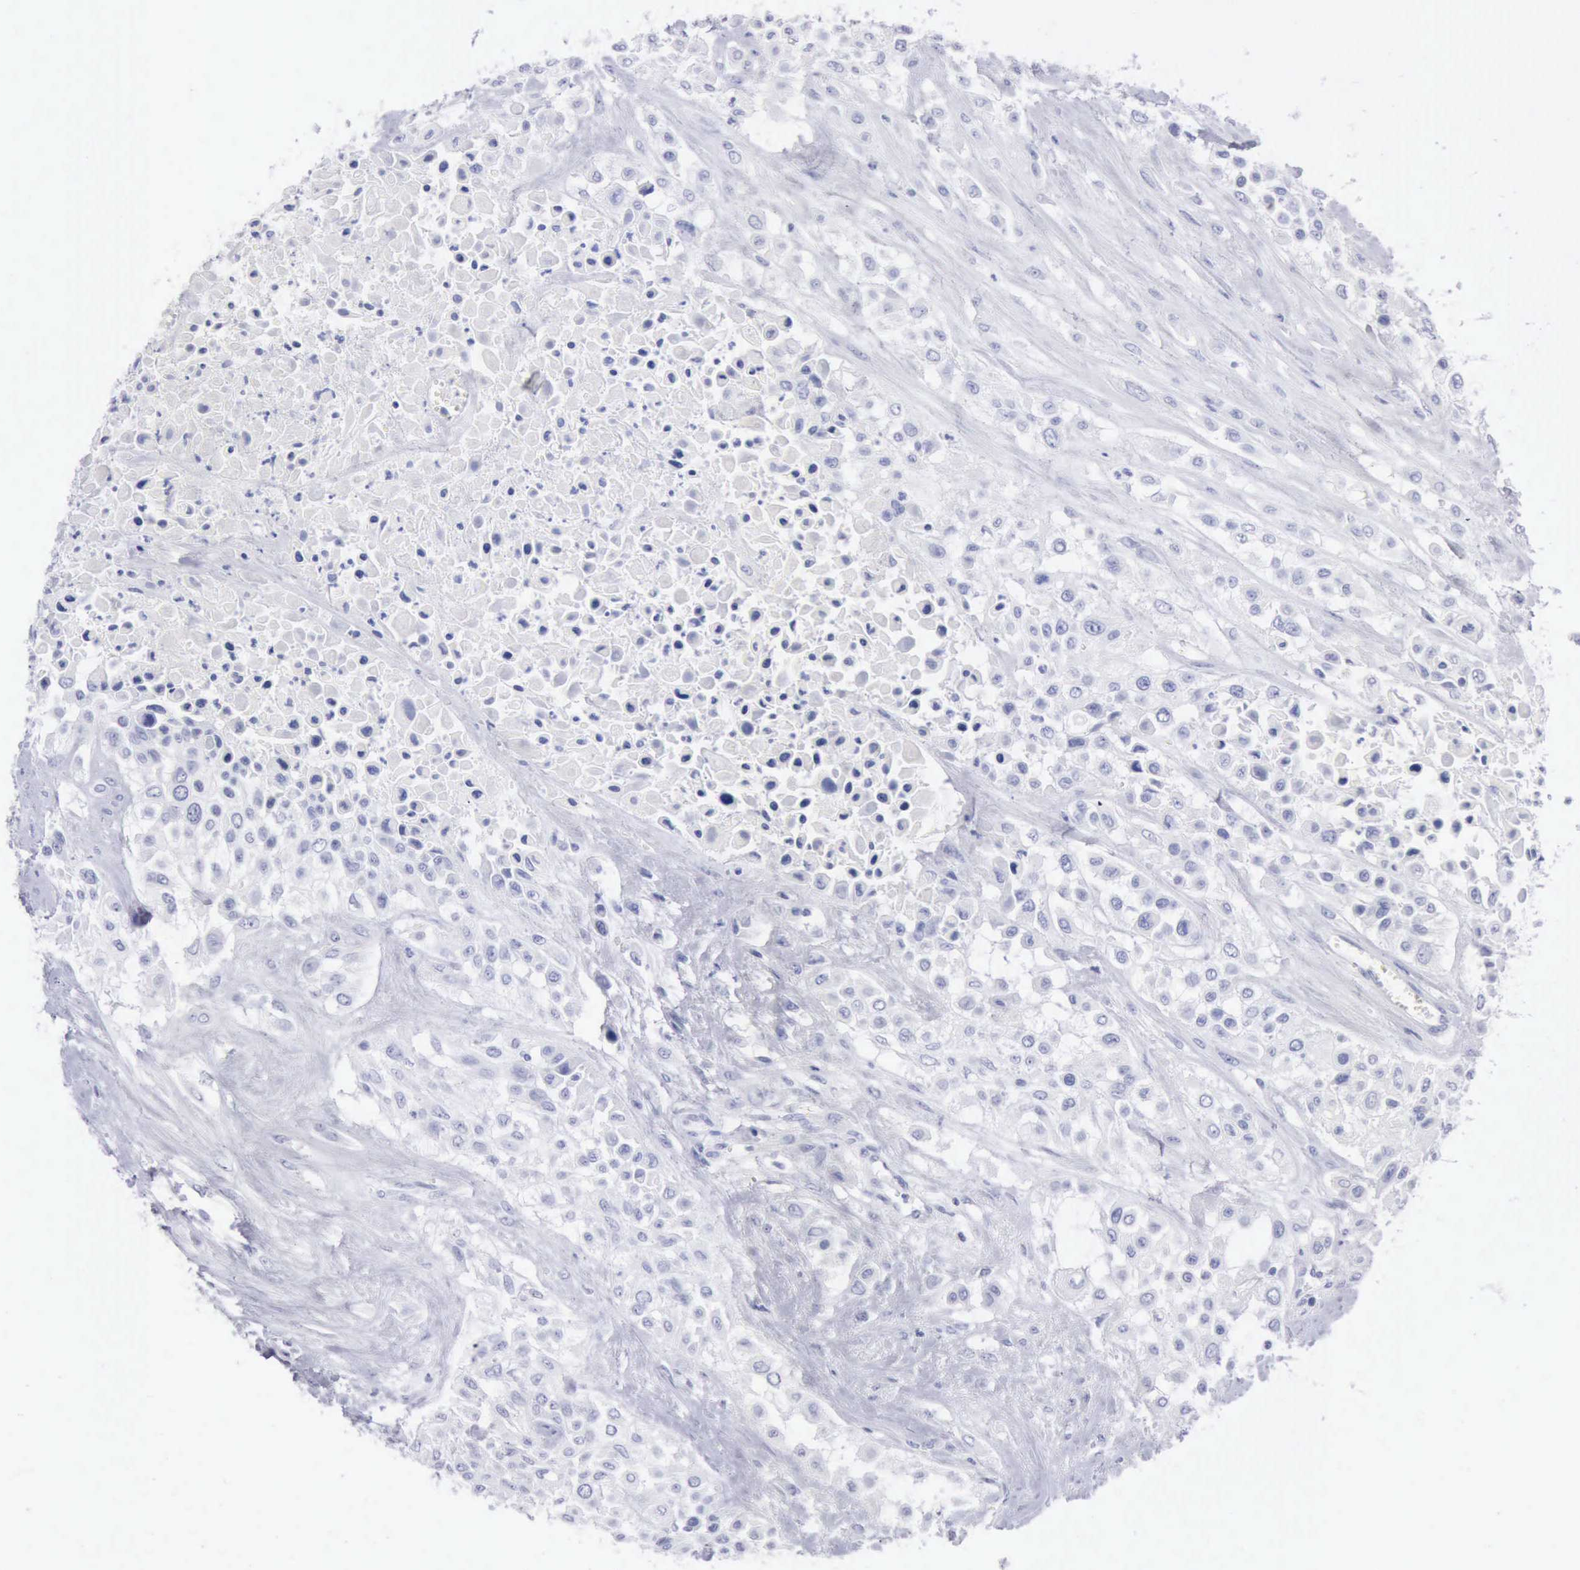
{"staining": {"intensity": "negative", "quantity": "none", "location": "none"}, "tissue": "urothelial cancer", "cell_type": "Tumor cells", "image_type": "cancer", "snomed": [{"axis": "morphology", "description": "Urothelial carcinoma, High grade"}, {"axis": "topography", "description": "Urinary bladder"}], "caption": "Tumor cells show no significant protein expression in urothelial cancer.", "gene": "ANGEL1", "patient": {"sex": "male", "age": 57}}